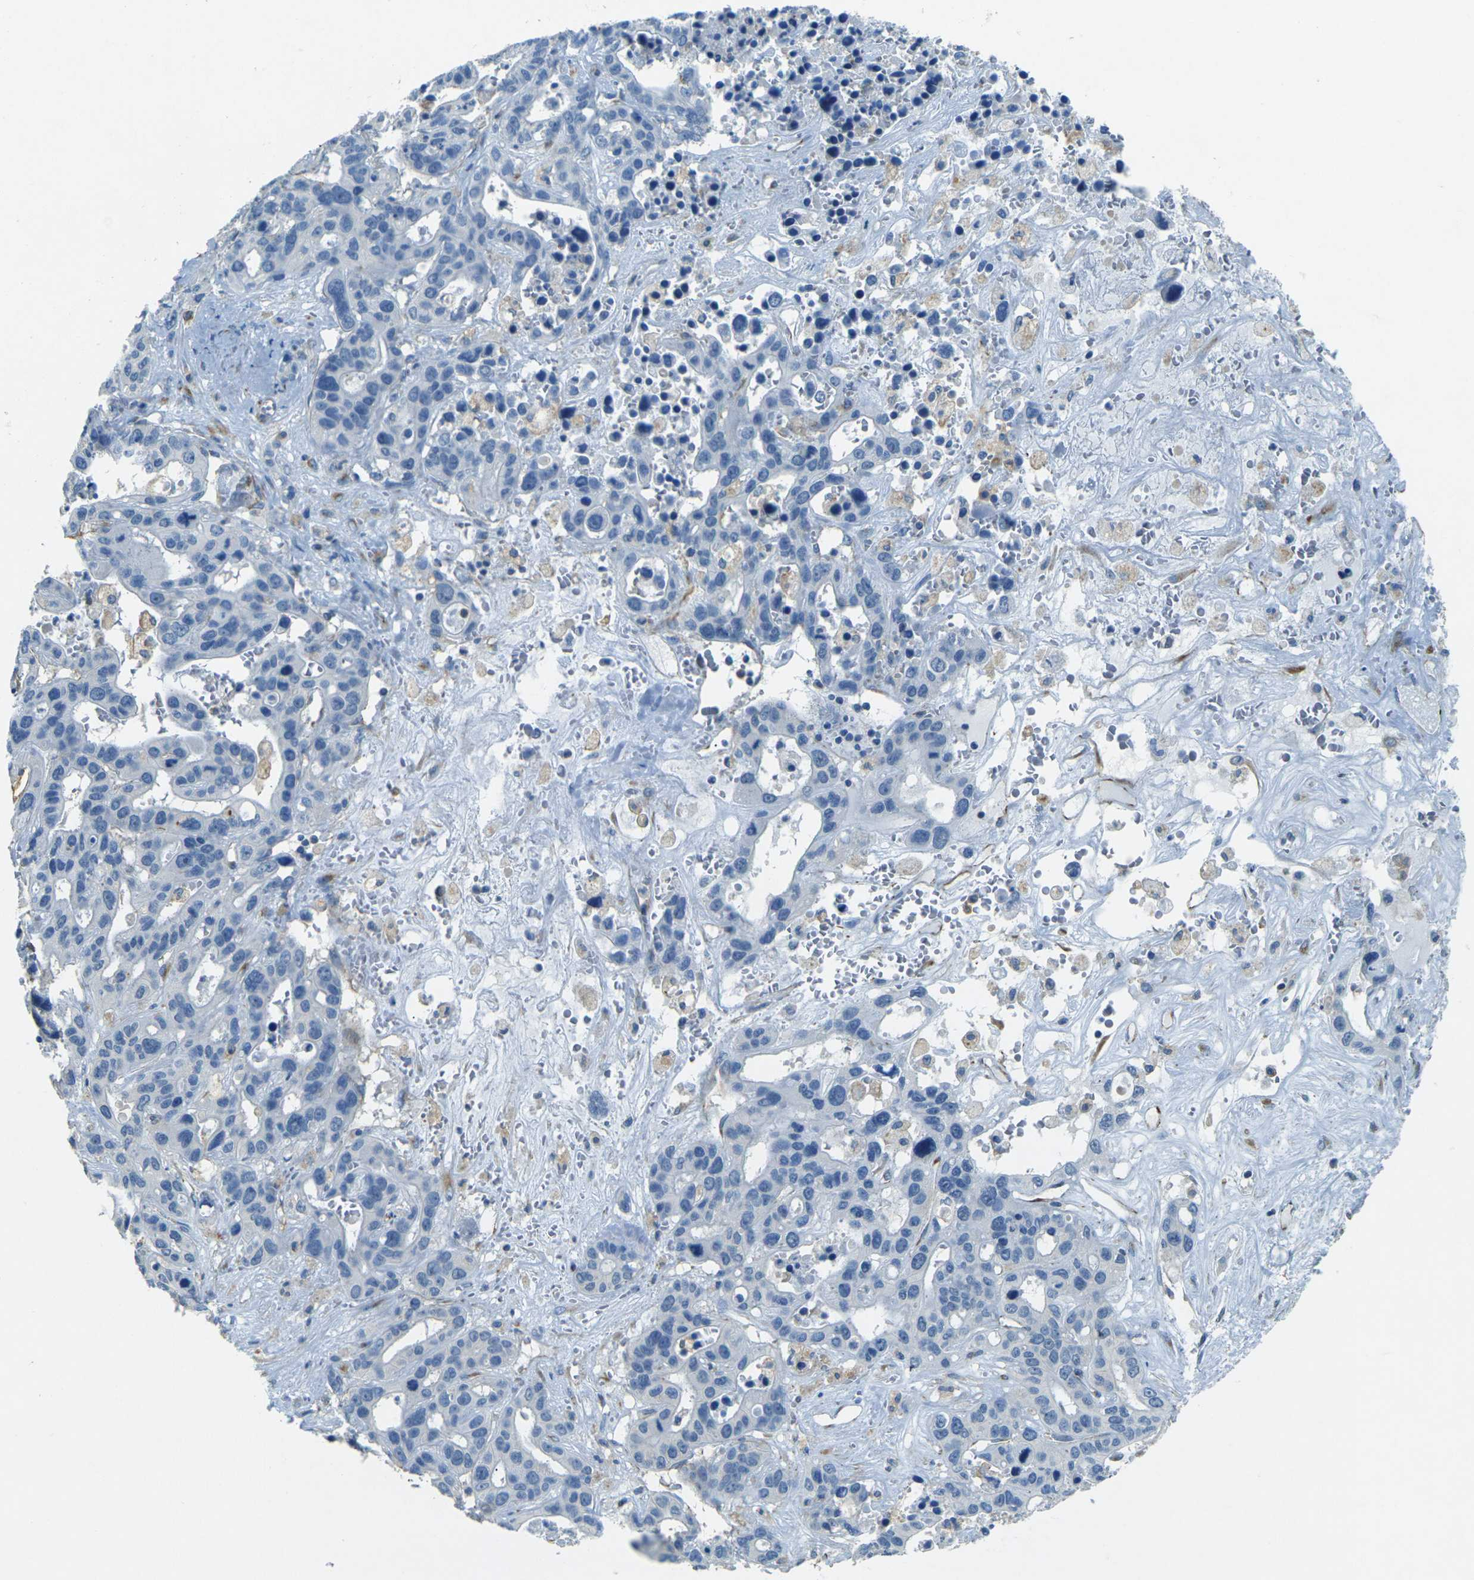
{"staining": {"intensity": "negative", "quantity": "none", "location": "none"}, "tissue": "liver cancer", "cell_type": "Tumor cells", "image_type": "cancer", "snomed": [{"axis": "morphology", "description": "Cholangiocarcinoma"}, {"axis": "topography", "description": "Liver"}], "caption": "This is an immunohistochemistry (IHC) image of liver cancer. There is no positivity in tumor cells.", "gene": "SORT1", "patient": {"sex": "female", "age": 65}}